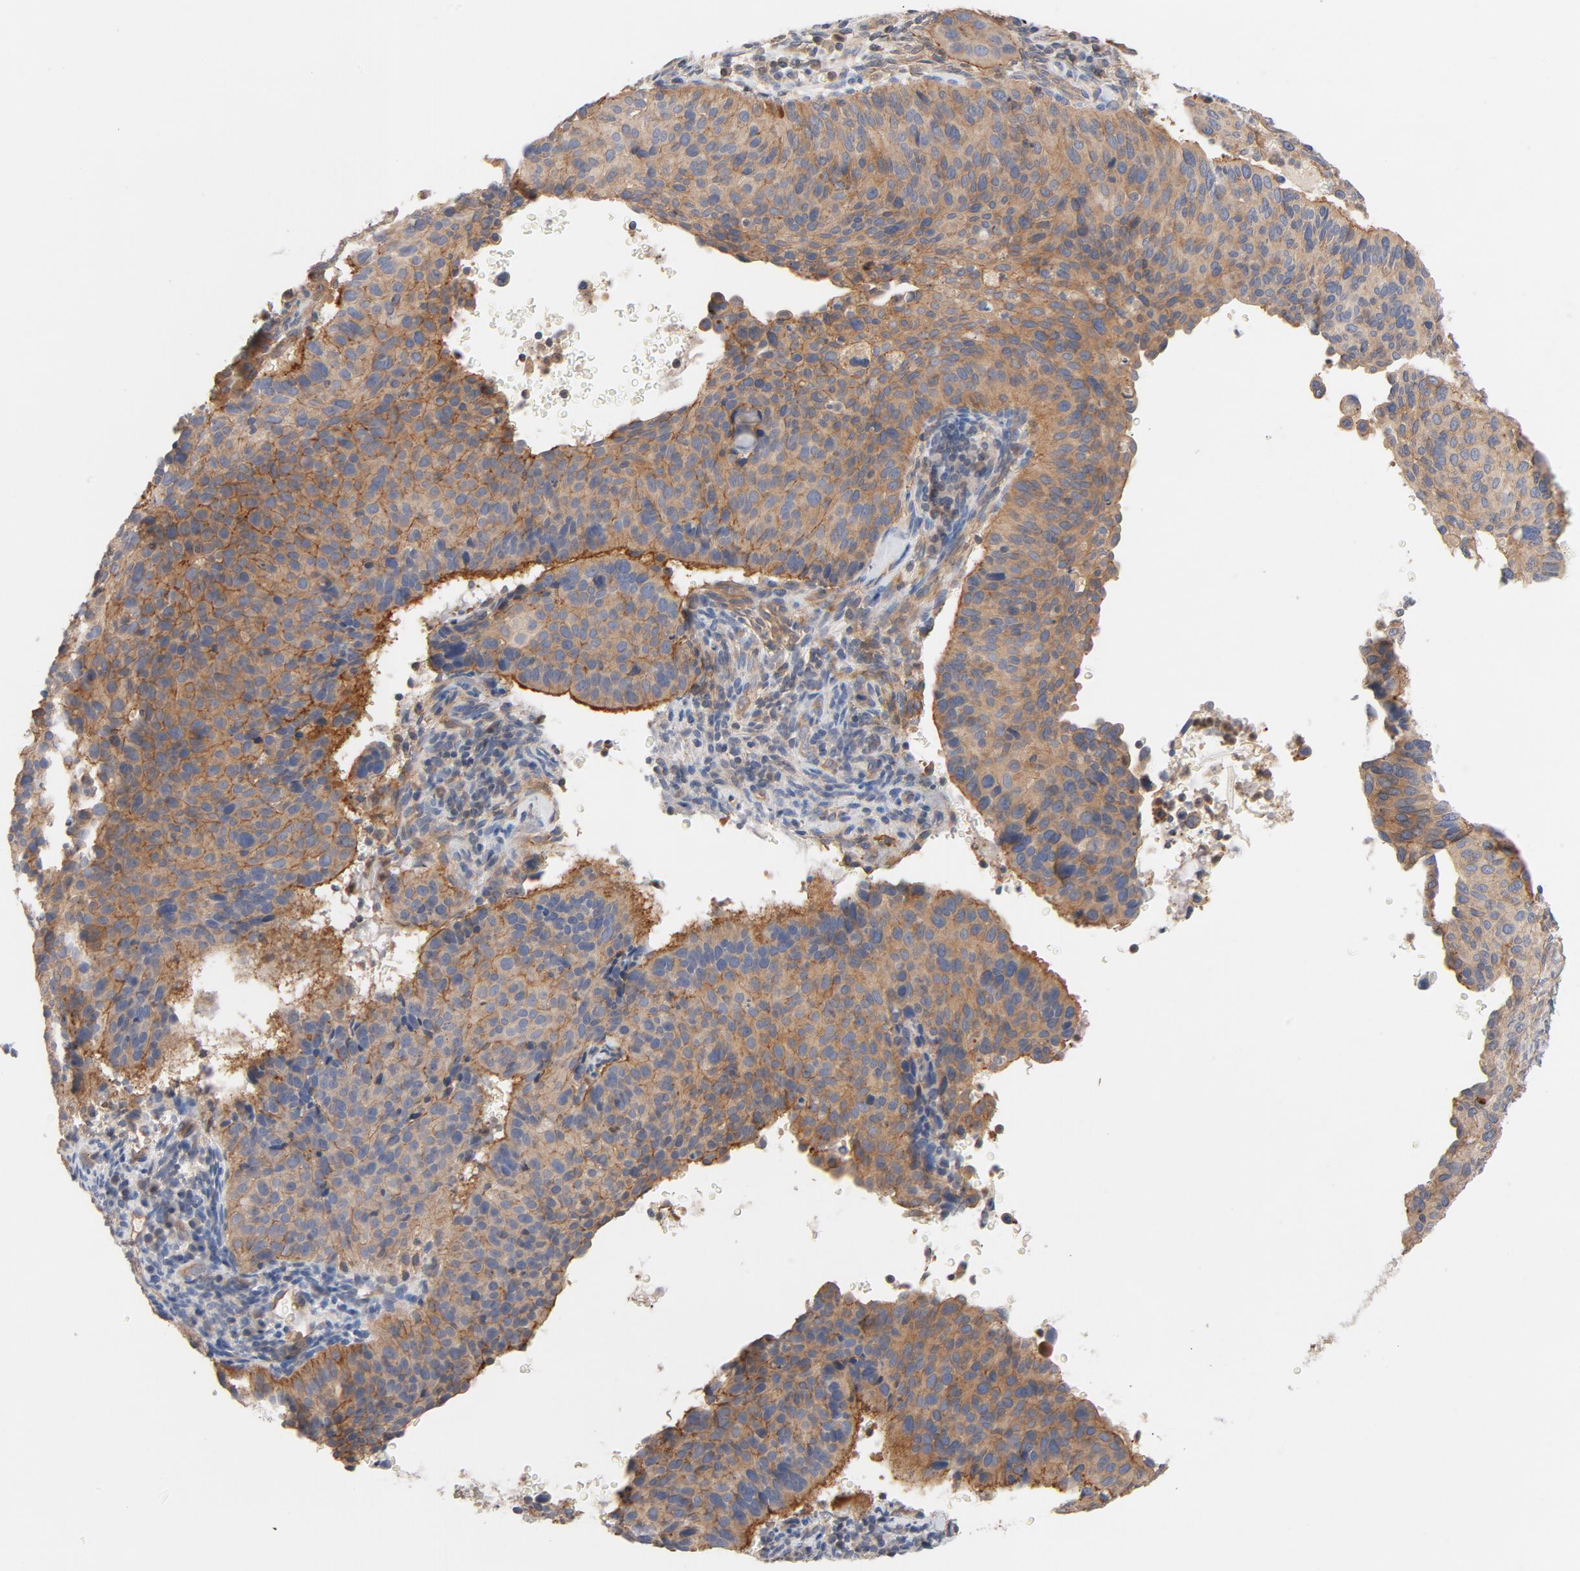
{"staining": {"intensity": "strong", "quantity": ">75%", "location": "cytoplasmic/membranous"}, "tissue": "cervical cancer", "cell_type": "Tumor cells", "image_type": "cancer", "snomed": [{"axis": "morphology", "description": "Adenocarcinoma, NOS"}, {"axis": "topography", "description": "Cervix"}], "caption": "Immunohistochemical staining of cervical adenocarcinoma reveals high levels of strong cytoplasmic/membranous protein positivity in approximately >75% of tumor cells. The staining was performed using DAB, with brown indicating positive protein expression. Nuclei are stained blue with hematoxylin.", "gene": "STRN3", "patient": {"sex": "female", "age": 29}}